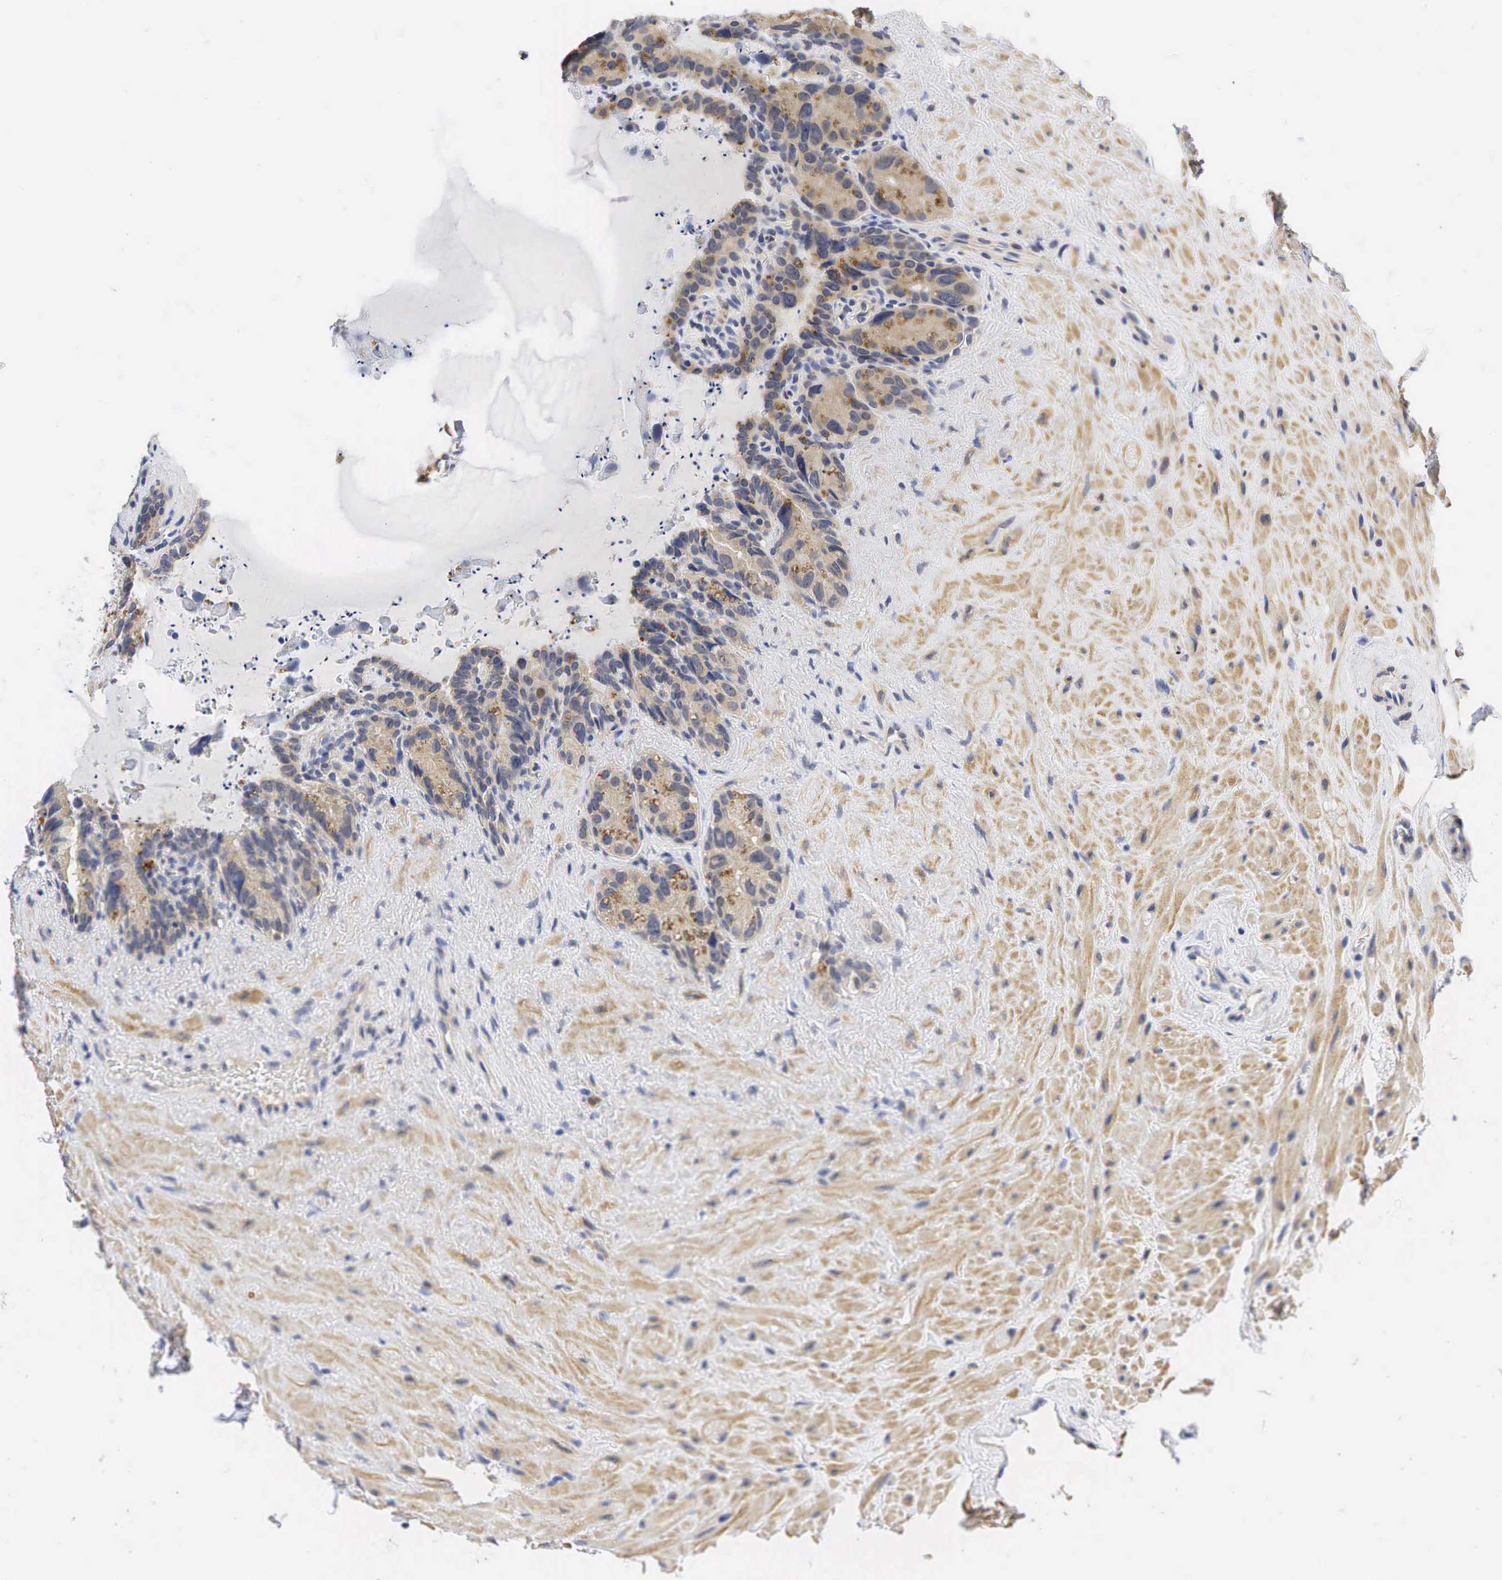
{"staining": {"intensity": "weak", "quantity": "<25%", "location": "nuclear"}, "tissue": "seminal vesicle", "cell_type": "Glandular cells", "image_type": "normal", "snomed": [{"axis": "morphology", "description": "Normal tissue, NOS"}, {"axis": "topography", "description": "Seminal veicle"}], "caption": "Protein analysis of unremarkable seminal vesicle exhibits no significant expression in glandular cells.", "gene": "CCND1", "patient": {"sex": "male", "age": 63}}